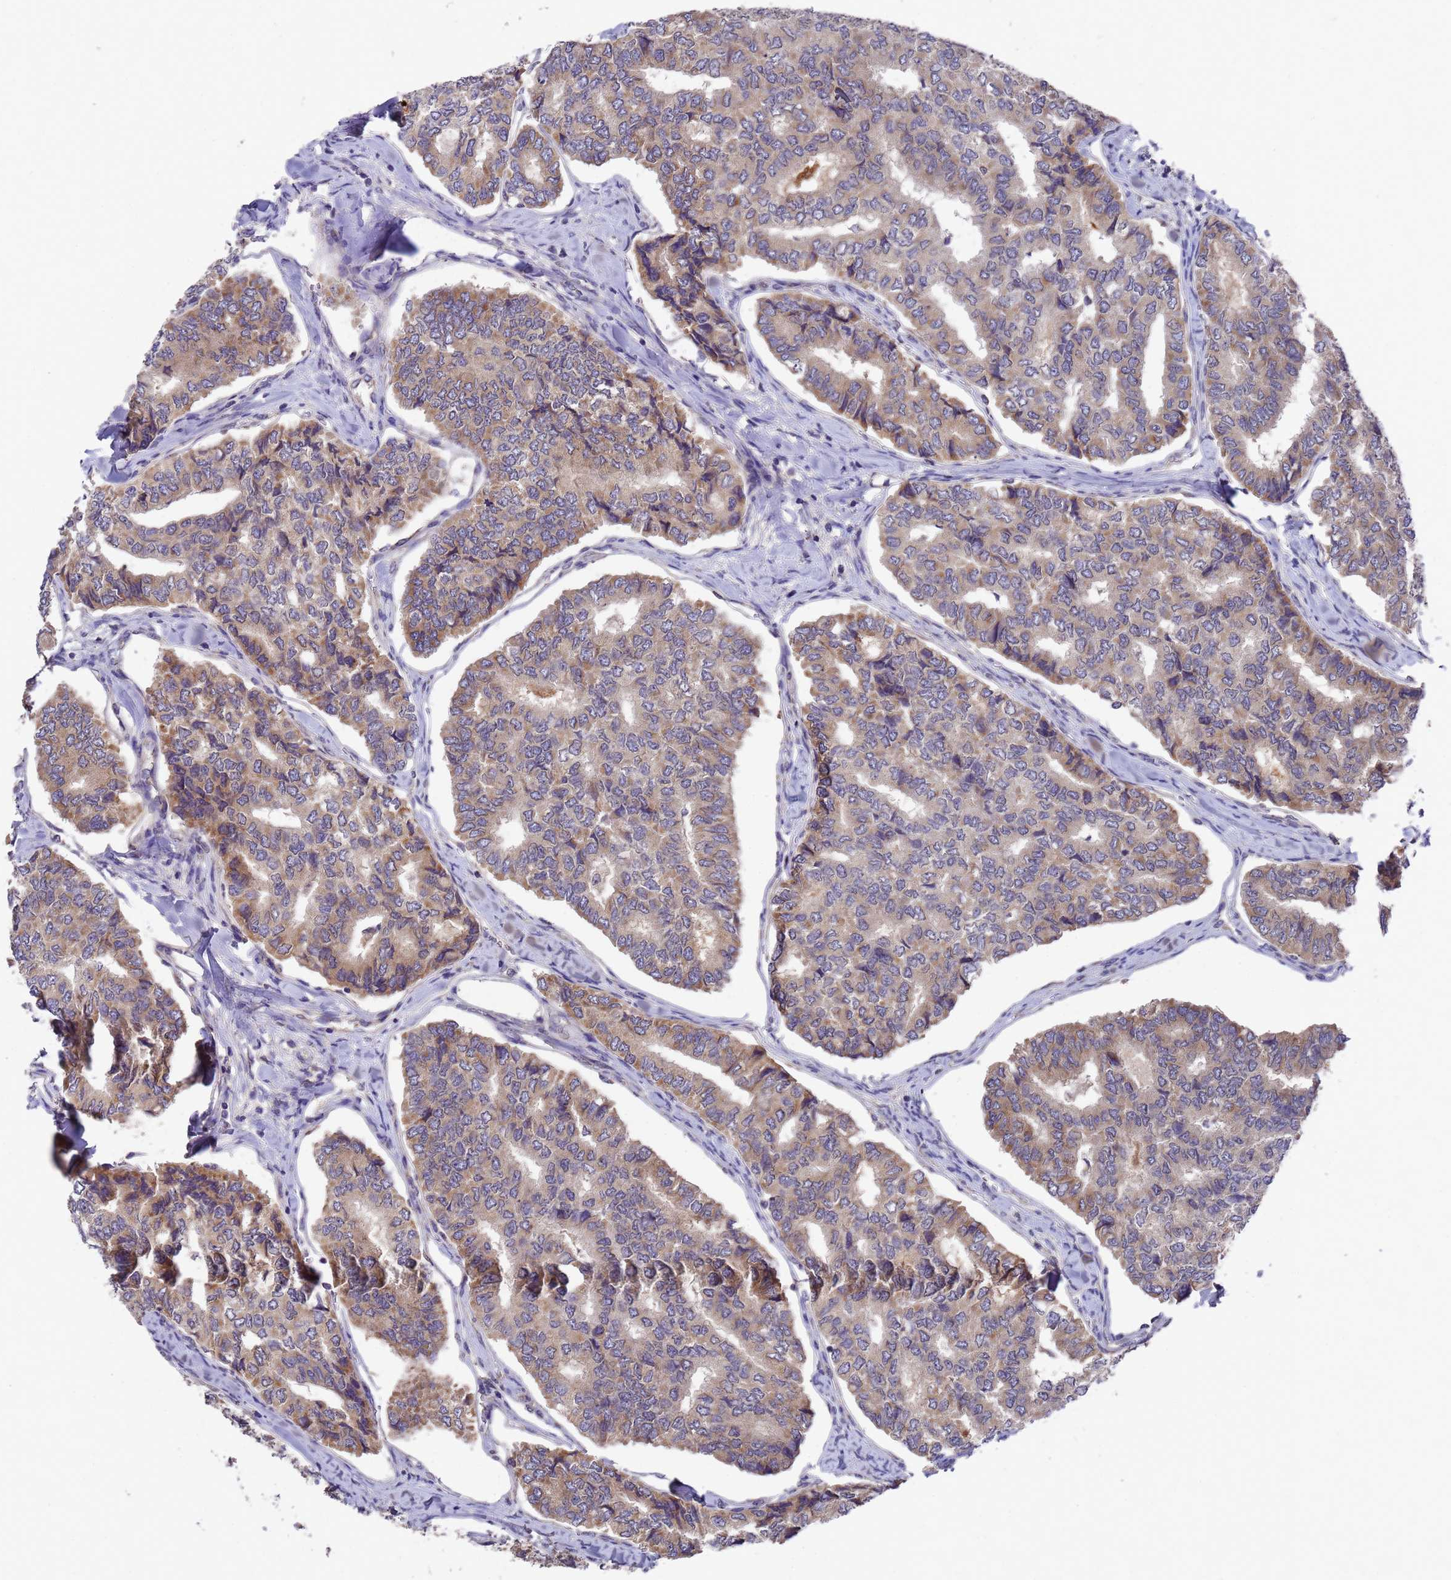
{"staining": {"intensity": "weak", "quantity": ">75%", "location": "cytoplasmic/membranous"}, "tissue": "thyroid cancer", "cell_type": "Tumor cells", "image_type": "cancer", "snomed": [{"axis": "morphology", "description": "Papillary adenocarcinoma, NOS"}, {"axis": "topography", "description": "Thyroid gland"}], "caption": "Thyroid cancer stained with IHC exhibits weak cytoplasmic/membranous staining in approximately >75% of tumor cells. (DAB (3,3'-diaminobenzidine) = brown stain, brightfield microscopy at high magnification).", "gene": "DCAF12L2", "patient": {"sex": "female", "age": 35}}